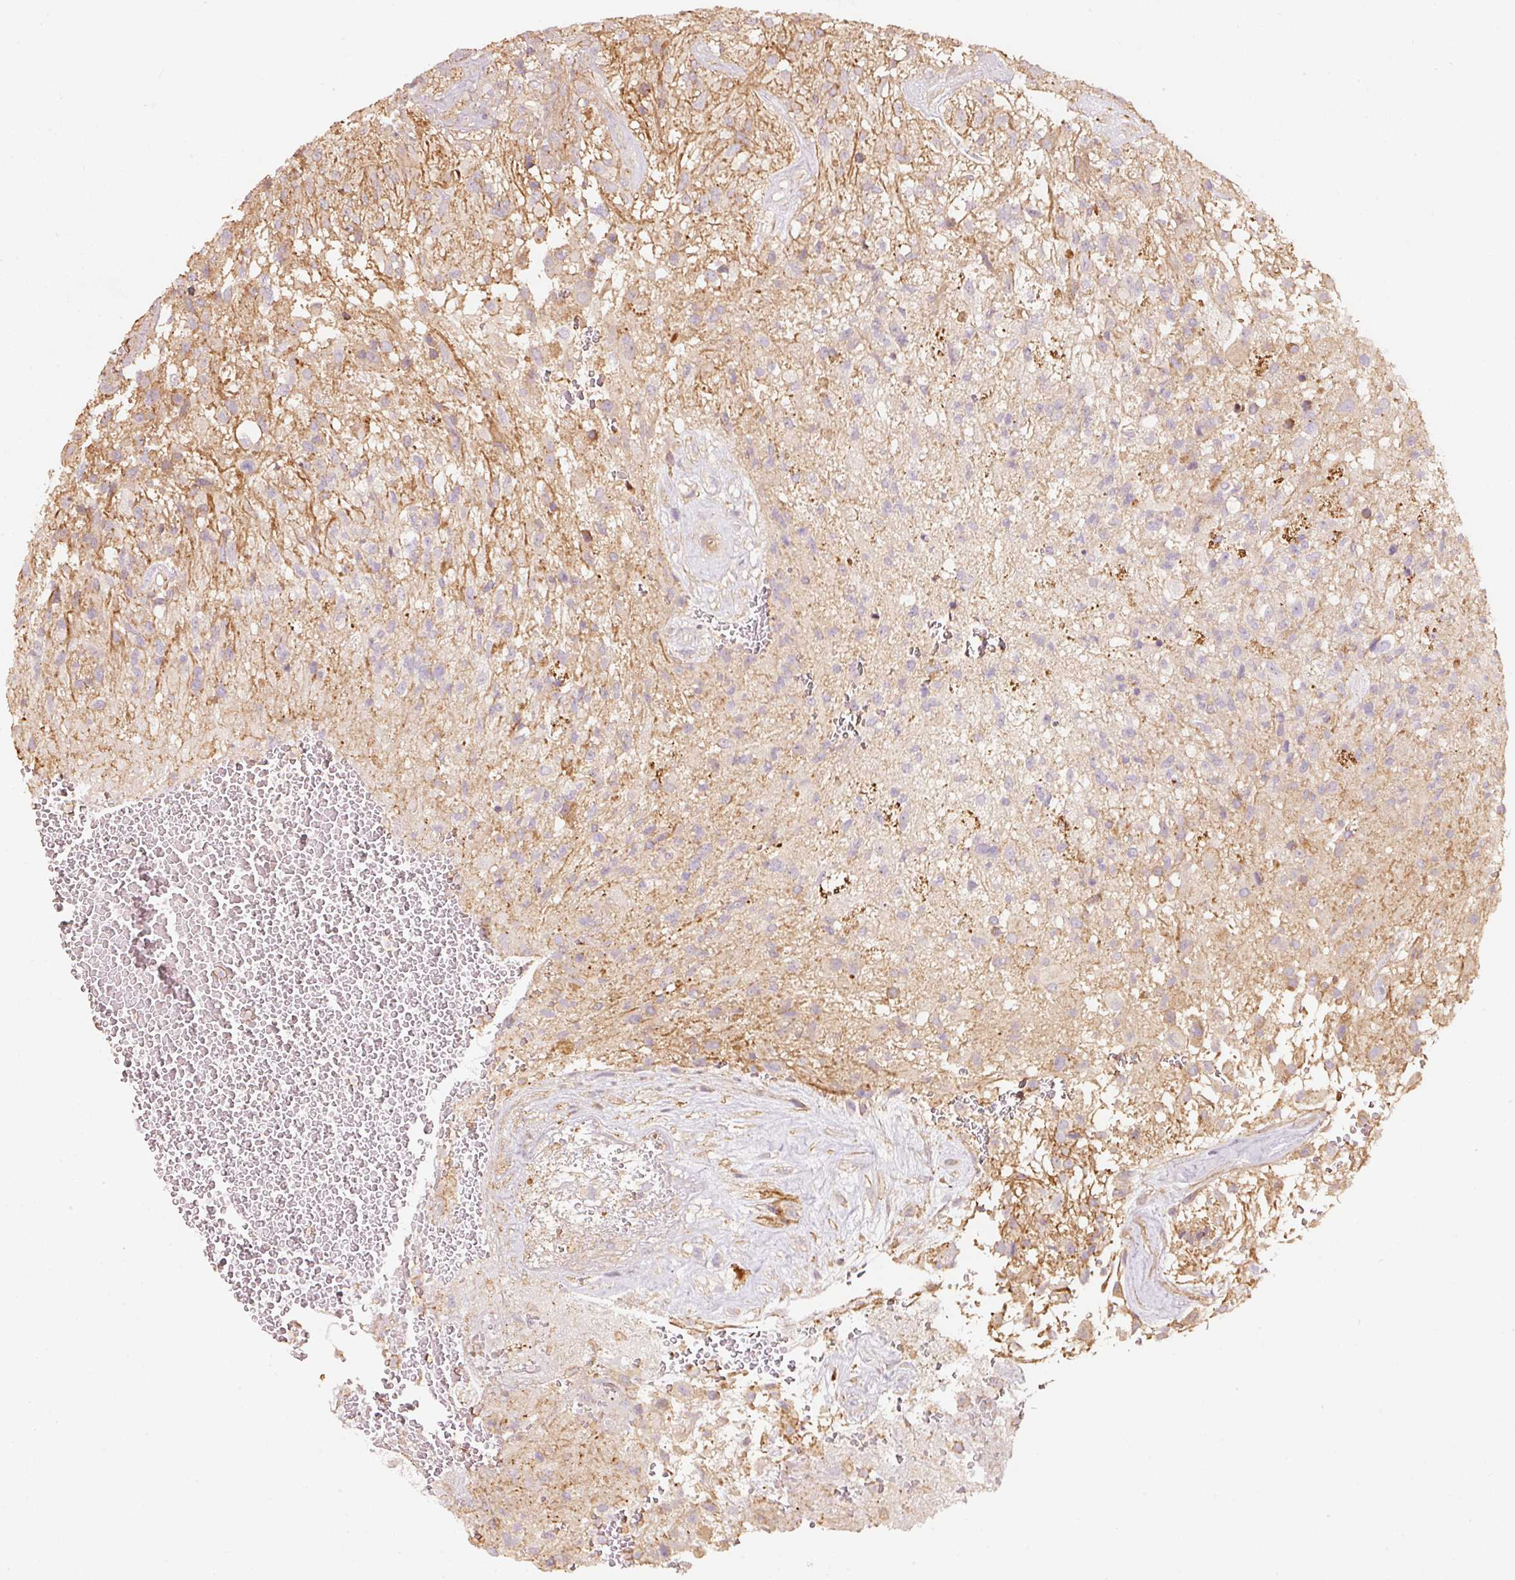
{"staining": {"intensity": "negative", "quantity": "none", "location": "none"}, "tissue": "glioma", "cell_type": "Tumor cells", "image_type": "cancer", "snomed": [{"axis": "morphology", "description": "Glioma, malignant, High grade"}, {"axis": "topography", "description": "Brain"}], "caption": "This is an IHC histopathology image of malignant glioma (high-grade). There is no staining in tumor cells.", "gene": "CEP95", "patient": {"sex": "male", "age": 56}}